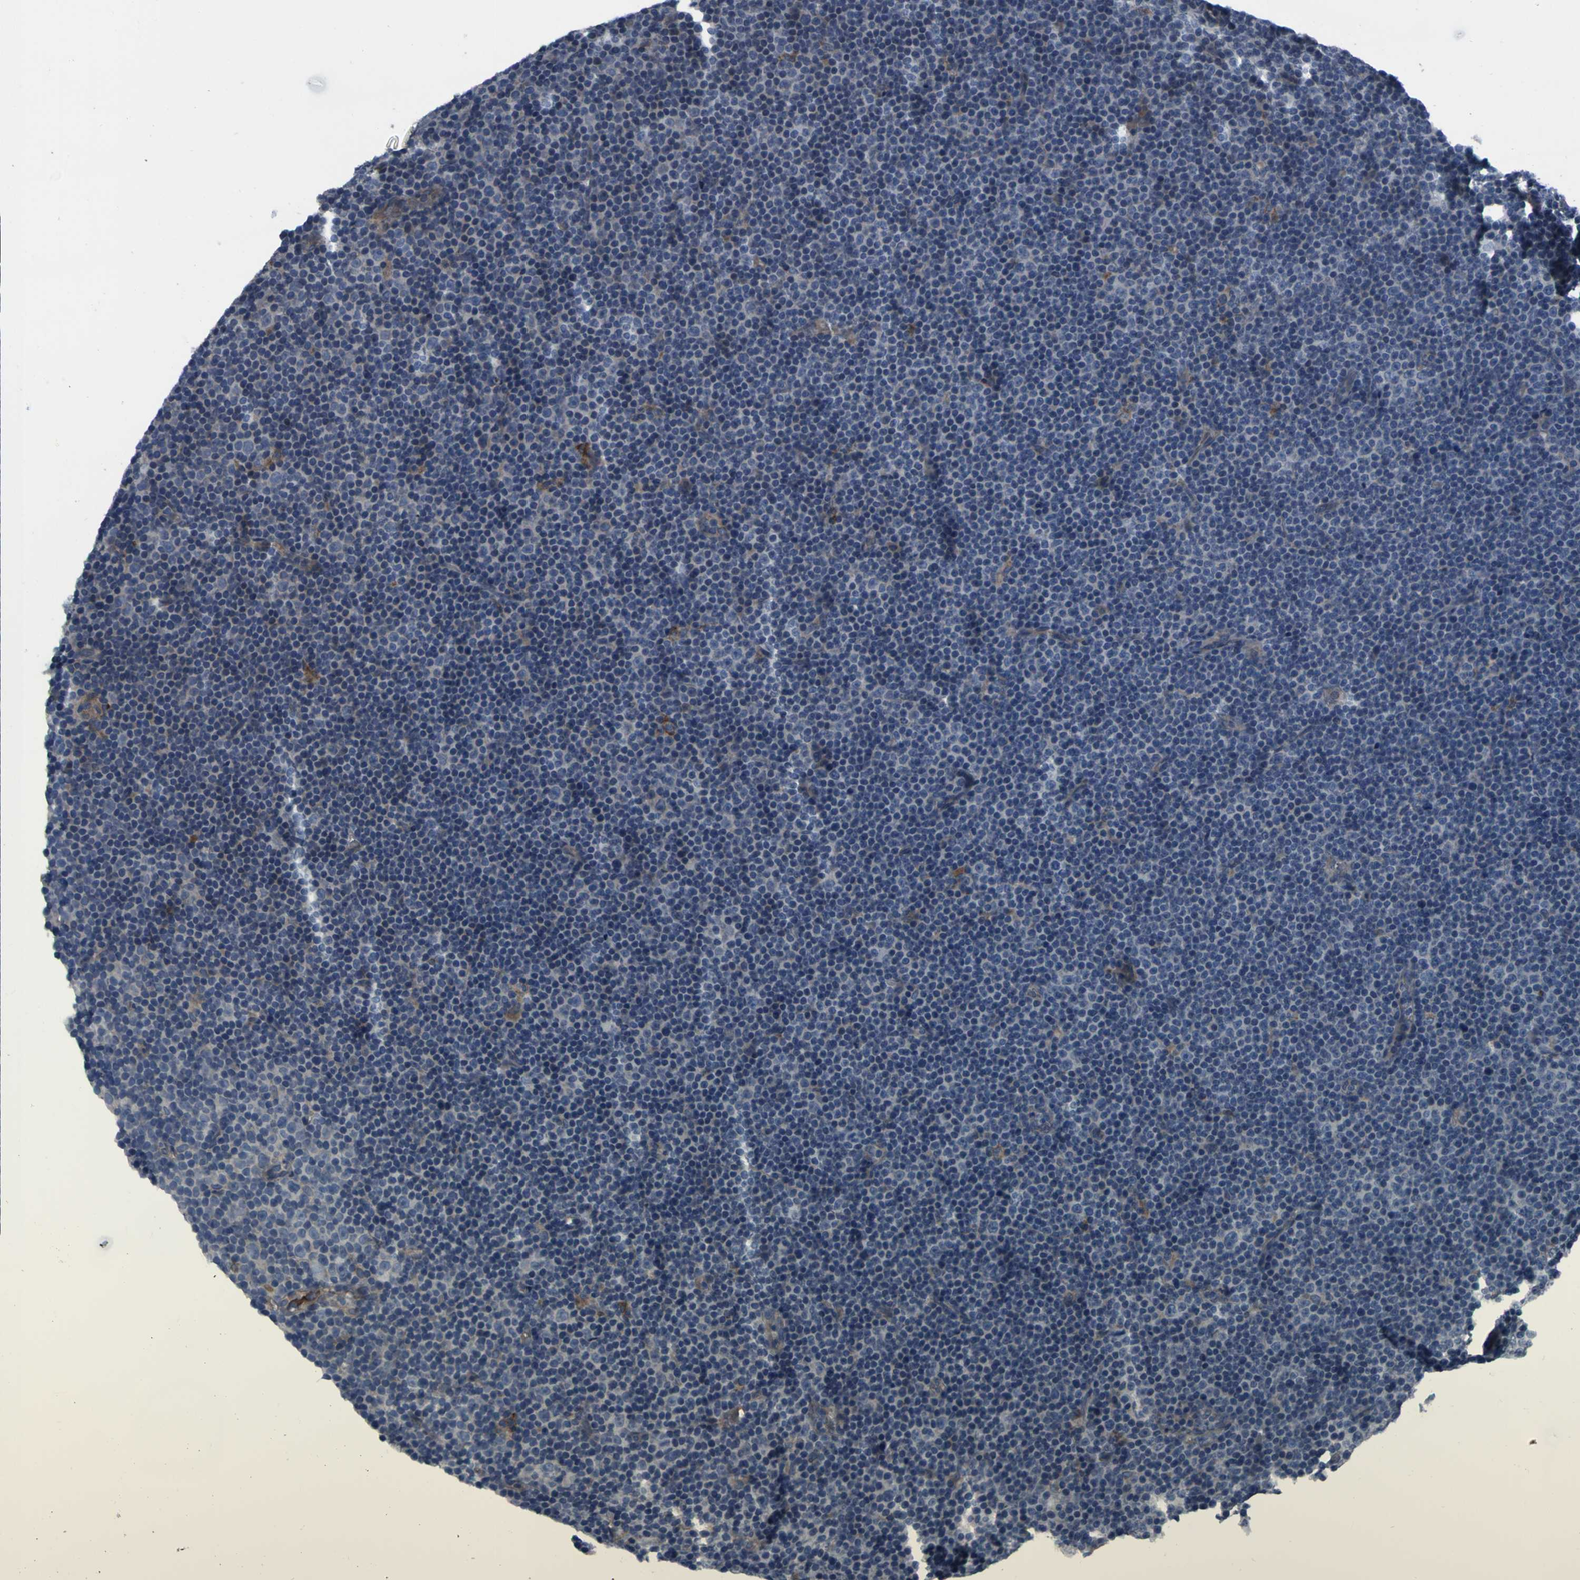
{"staining": {"intensity": "negative", "quantity": "none", "location": "none"}, "tissue": "lymphoma", "cell_type": "Tumor cells", "image_type": "cancer", "snomed": [{"axis": "morphology", "description": "Malignant lymphoma, non-Hodgkin's type, Low grade"}, {"axis": "topography", "description": "Lymph node"}], "caption": "Tumor cells are negative for brown protein staining in low-grade malignant lymphoma, non-Hodgkin's type.", "gene": "GRAMD1A", "patient": {"sex": "female", "age": 67}}